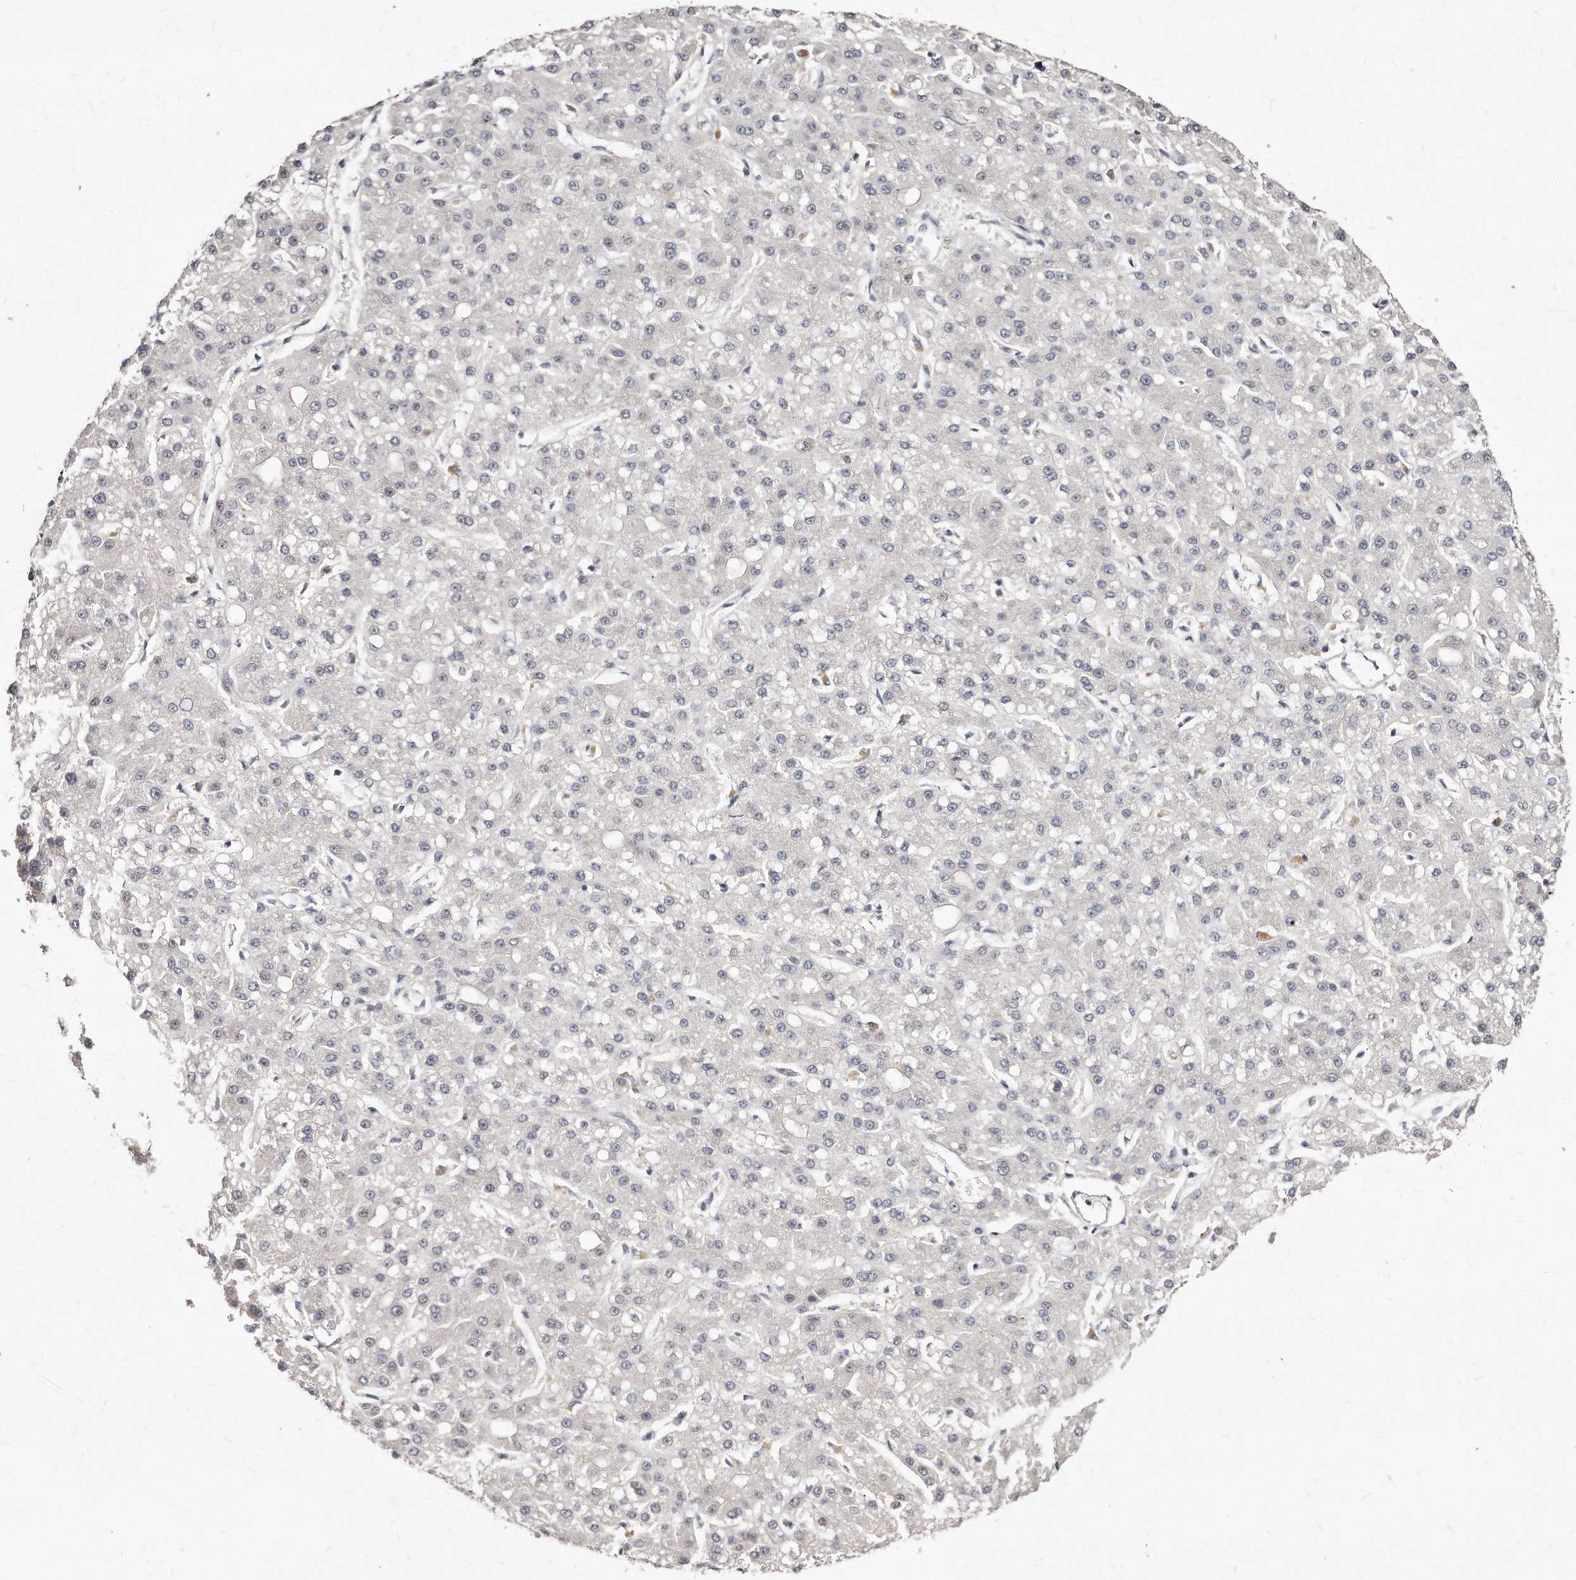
{"staining": {"intensity": "negative", "quantity": "none", "location": "none"}, "tissue": "liver cancer", "cell_type": "Tumor cells", "image_type": "cancer", "snomed": [{"axis": "morphology", "description": "Carcinoma, Hepatocellular, NOS"}, {"axis": "topography", "description": "Liver"}], "caption": "This is a photomicrograph of immunohistochemistry staining of liver hepatocellular carcinoma, which shows no staining in tumor cells.", "gene": "GDA", "patient": {"sex": "male", "age": 67}}